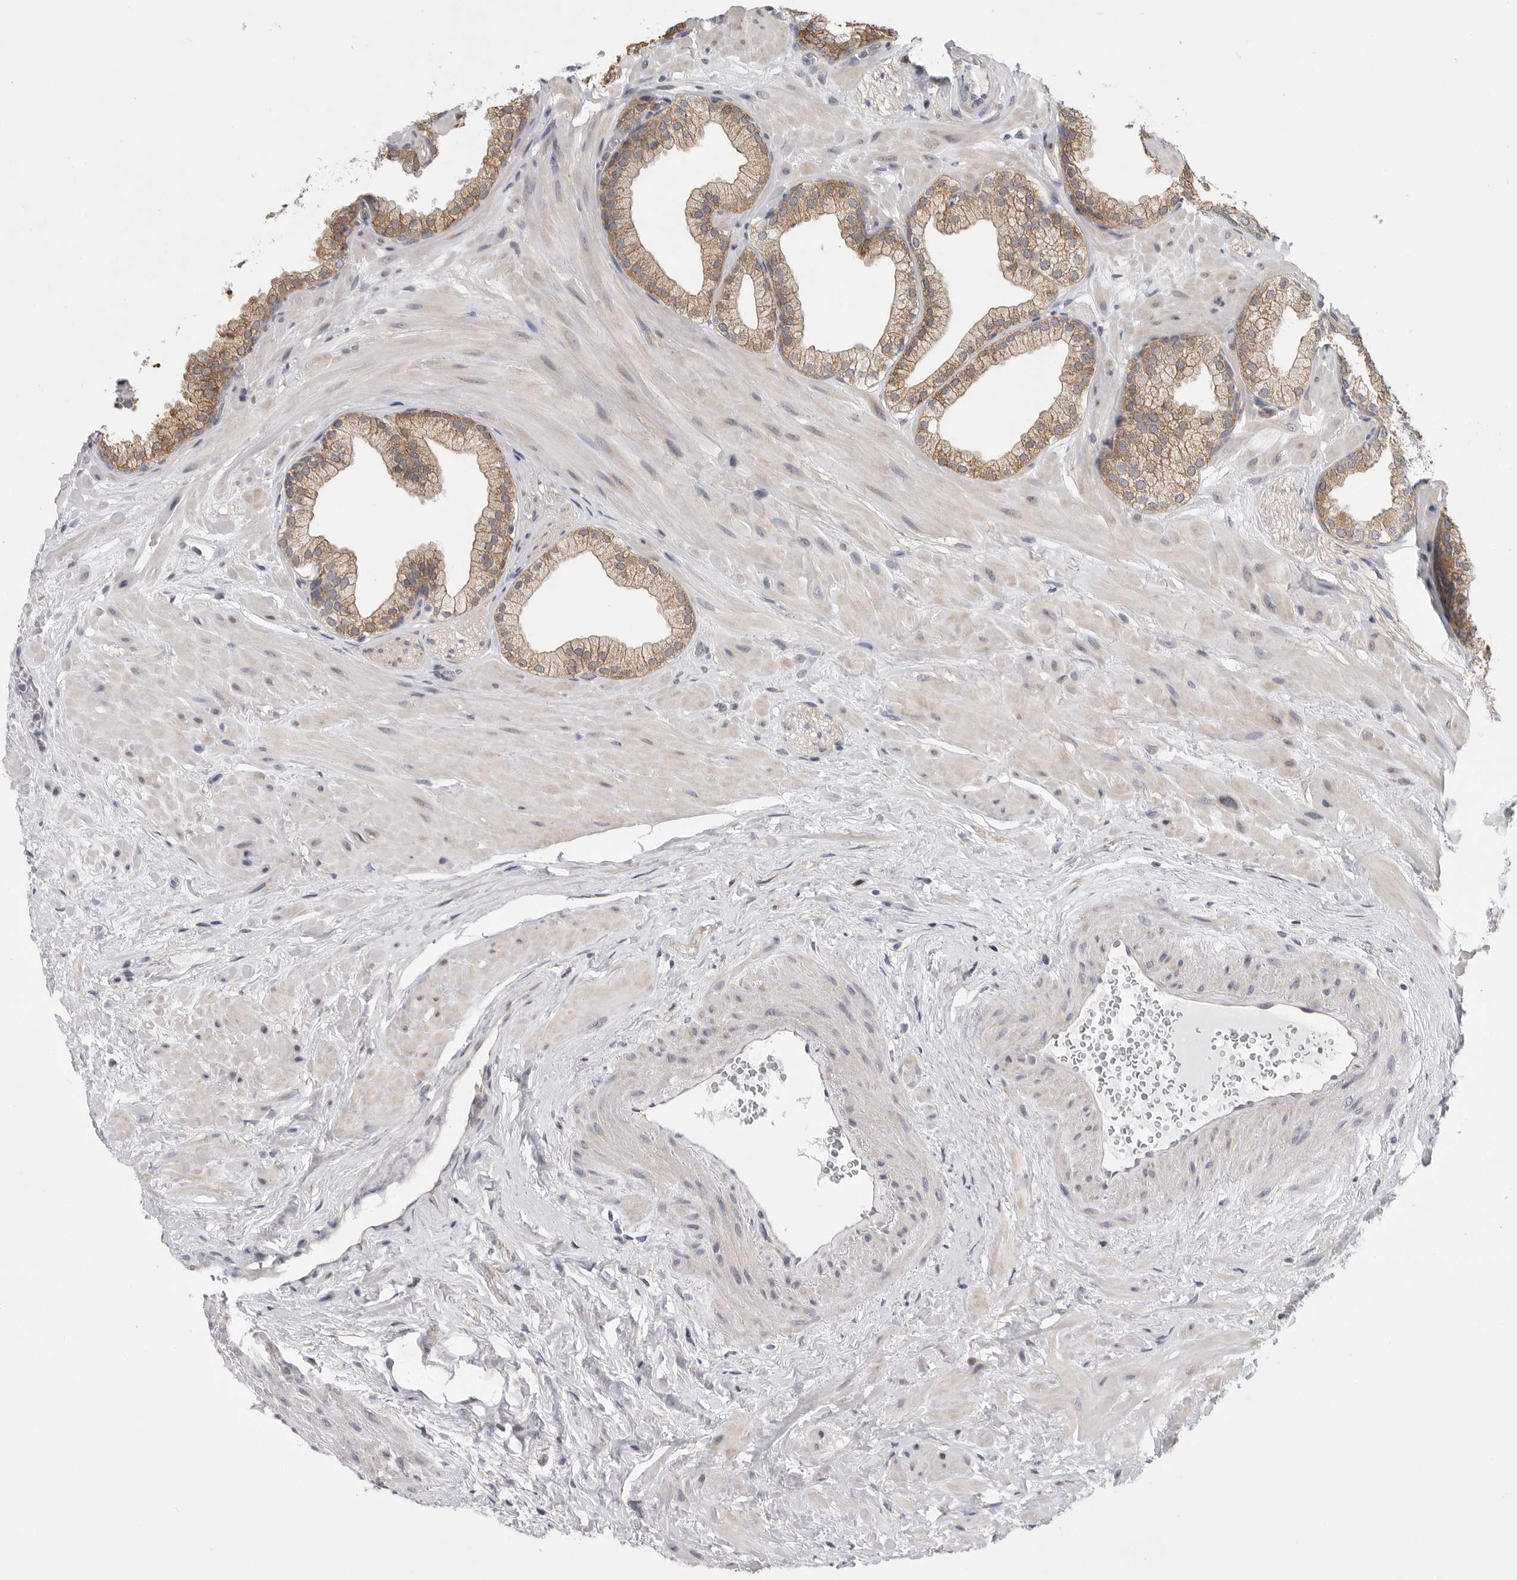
{"staining": {"intensity": "moderate", "quantity": ">75%", "location": "cytoplasmic/membranous"}, "tissue": "prostate", "cell_type": "Glandular cells", "image_type": "normal", "snomed": [{"axis": "morphology", "description": "Normal tissue, NOS"}, {"axis": "morphology", "description": "Urothelial carcinoma, Low grade"}, {"axis": "topography", "description": "Urinary bladder"}, {"axis": "topography", "description": "Prostate"}], "caption": "Protein expression analysis of unremarkable prostate exhibits moderate cytoplasmic/membranous positivity in about >75% of glandular cells.", "gene": "FBXO43", "patient": {"sex": "male", "age": 60}}